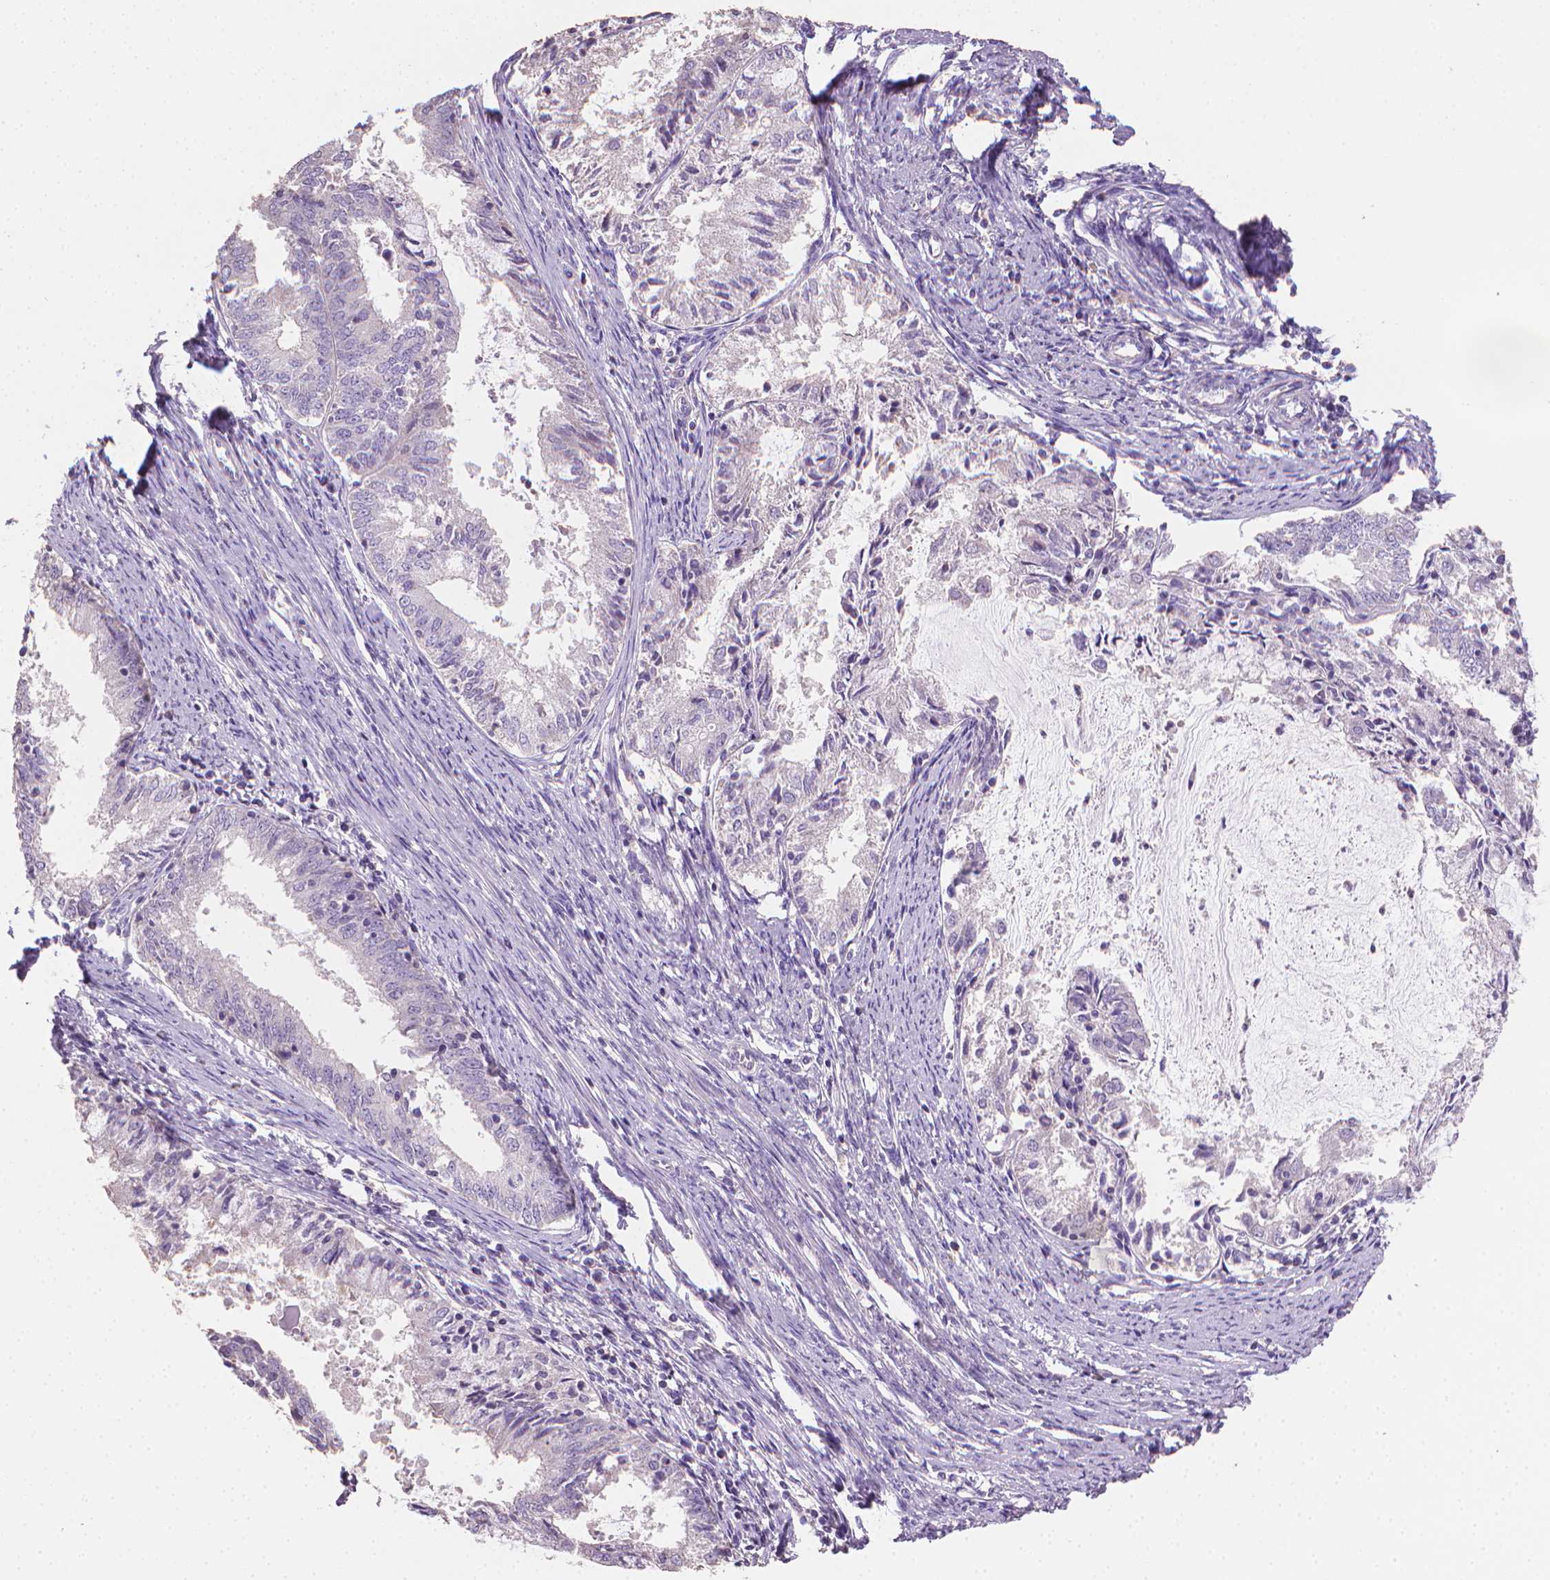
{"staining": {"intensity": "negative", "quantity": "none", "location": "none"}, "tissue": "endometrial cancer", "cell_type": "Tumor cells", "image_type": "cancer", "snomed": [{"axis": "morphology", "description": "Adenocarcinoma, NOS"}, {"axis": "topography", "description": "Endometrium"}], "caption": "A histopathology image of endometrial cancer stained for a protein displays no brown staining in tumor cells.", "gene": "CATIP", "patient": {"sex": "female", "age": 57}}